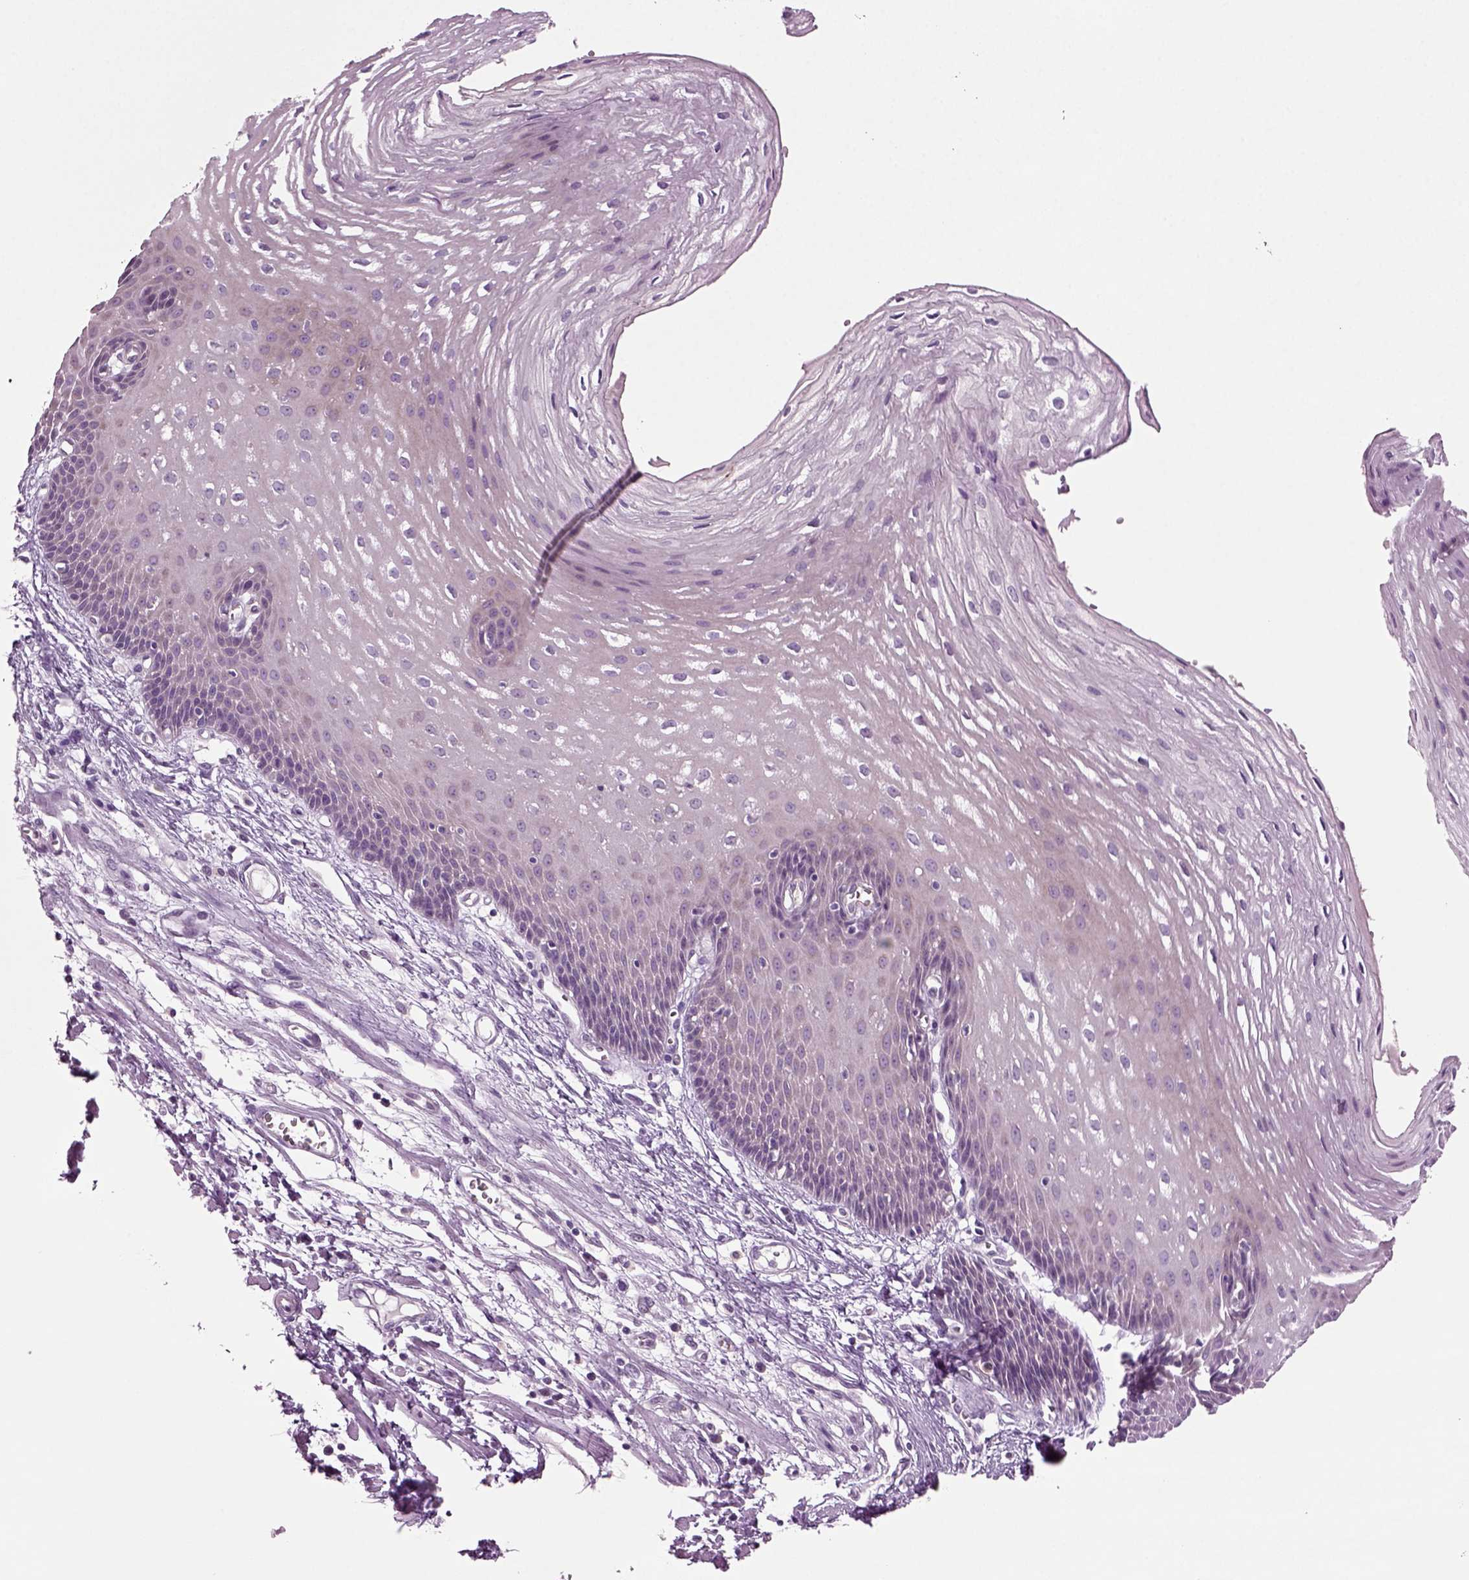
{"staining": {"intensity": "weak", "quantity": "<25%", "location": "cytoplasmic/membranous"}, "tissue": "esophagus", "cell_type": "Squamous epithelial cells", "image_type": "normal", "snomed": [{"axis": "morphology", "description": "Normal tissue, NOS"}, {"axis": "topography", "description": "Esophagus"}], "caption": "An immunohistochemistry (IHC) photomicrograph of unremarkable esophagus is shown. There is no staining in squamous epithelial cells of esophagus.", "gene": "COL9A2", "patient": {"sex": "male", "age": 72}}